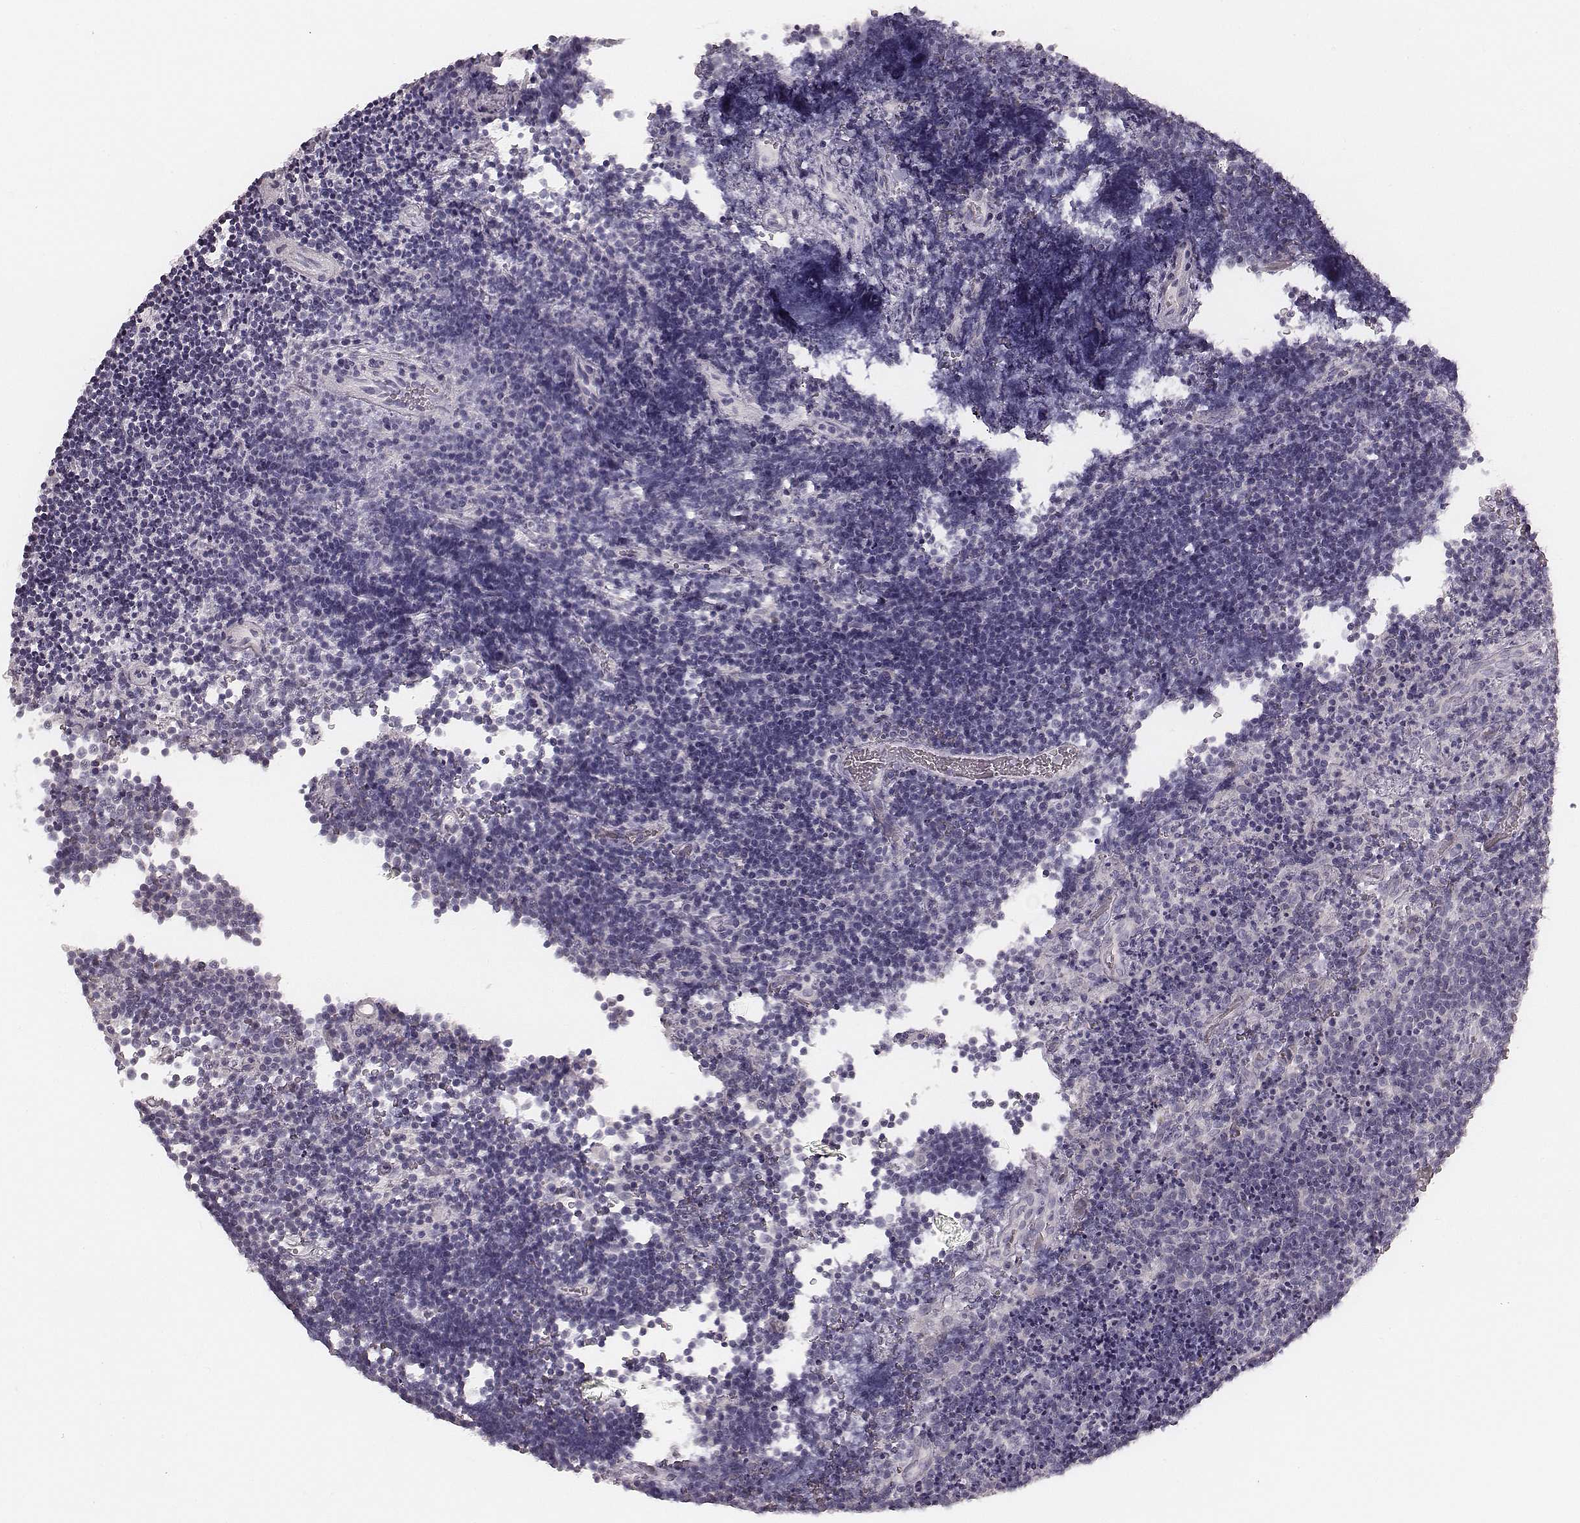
{"staining": {"intensity": "negative", "quantity": "none", "location": "none"}, "tissue": "lymphoma", "cell_type": "Tumor cells", "image_type": "cancer", "snomed": [{"axis": "morphology", "description": "Malignant lymphoma, non-Hodgkin's type, Low grade"}, {"axis": "topography", "description": "Brain"}], "caption": "Lymphoma was stained to show a protein in brown. There is no significant staining in tumor cells.", "gene": "ZP4", "patient": {"sex": "female", "age": 66}}